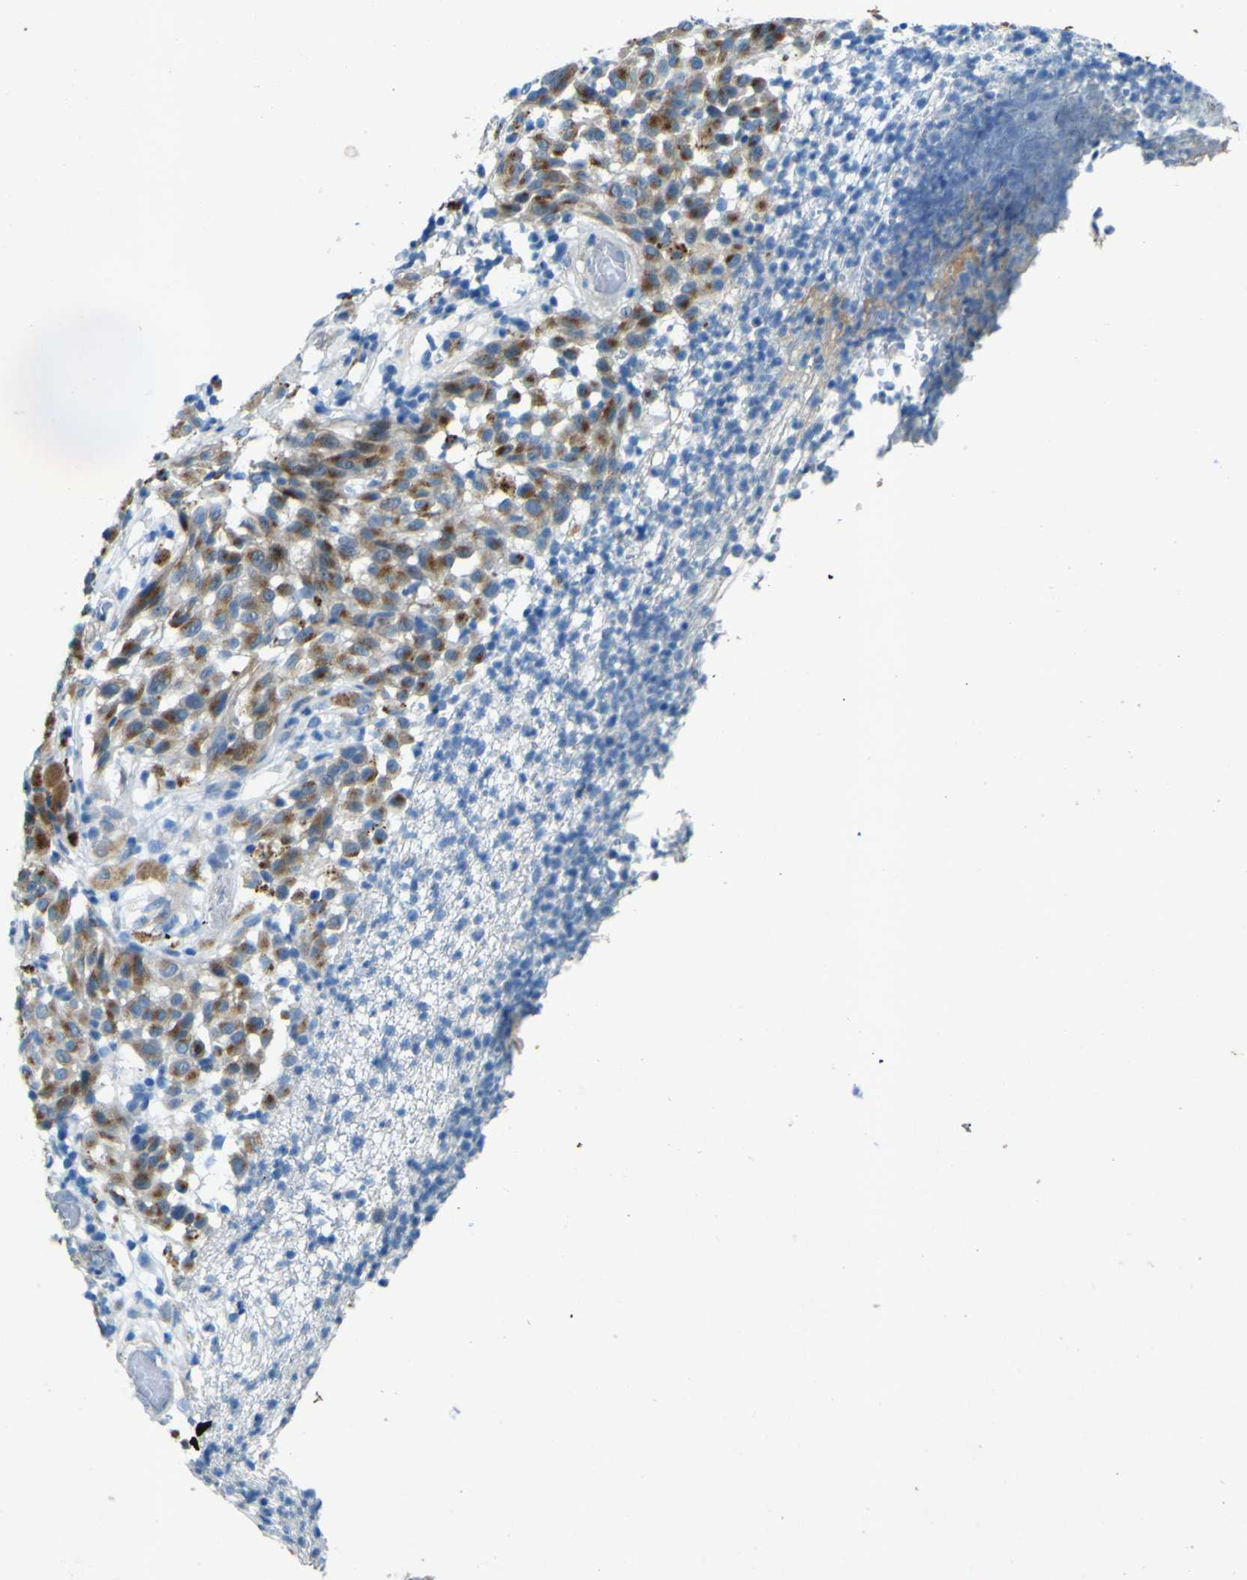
{"staining": {"intensity": "moderate", "quantity": "25%-75%", "location": "cytoplasmic/membranous"}, "tissue": "melanoma", "cell_type": "Tumor cells", "image_type": "cancer", "snomed": [{"axis": "morphology", "description": "Malignant melanoma, NOS"}, {"axis": "topography", "description": "Skin"}], "caption": "Tumor cells display moderate cytoplasmic/membranous positivity in about 25%-75% of cells in melanoma.", "gene": "PDE9A", "patient": {"sex": "female", "age": 46}}